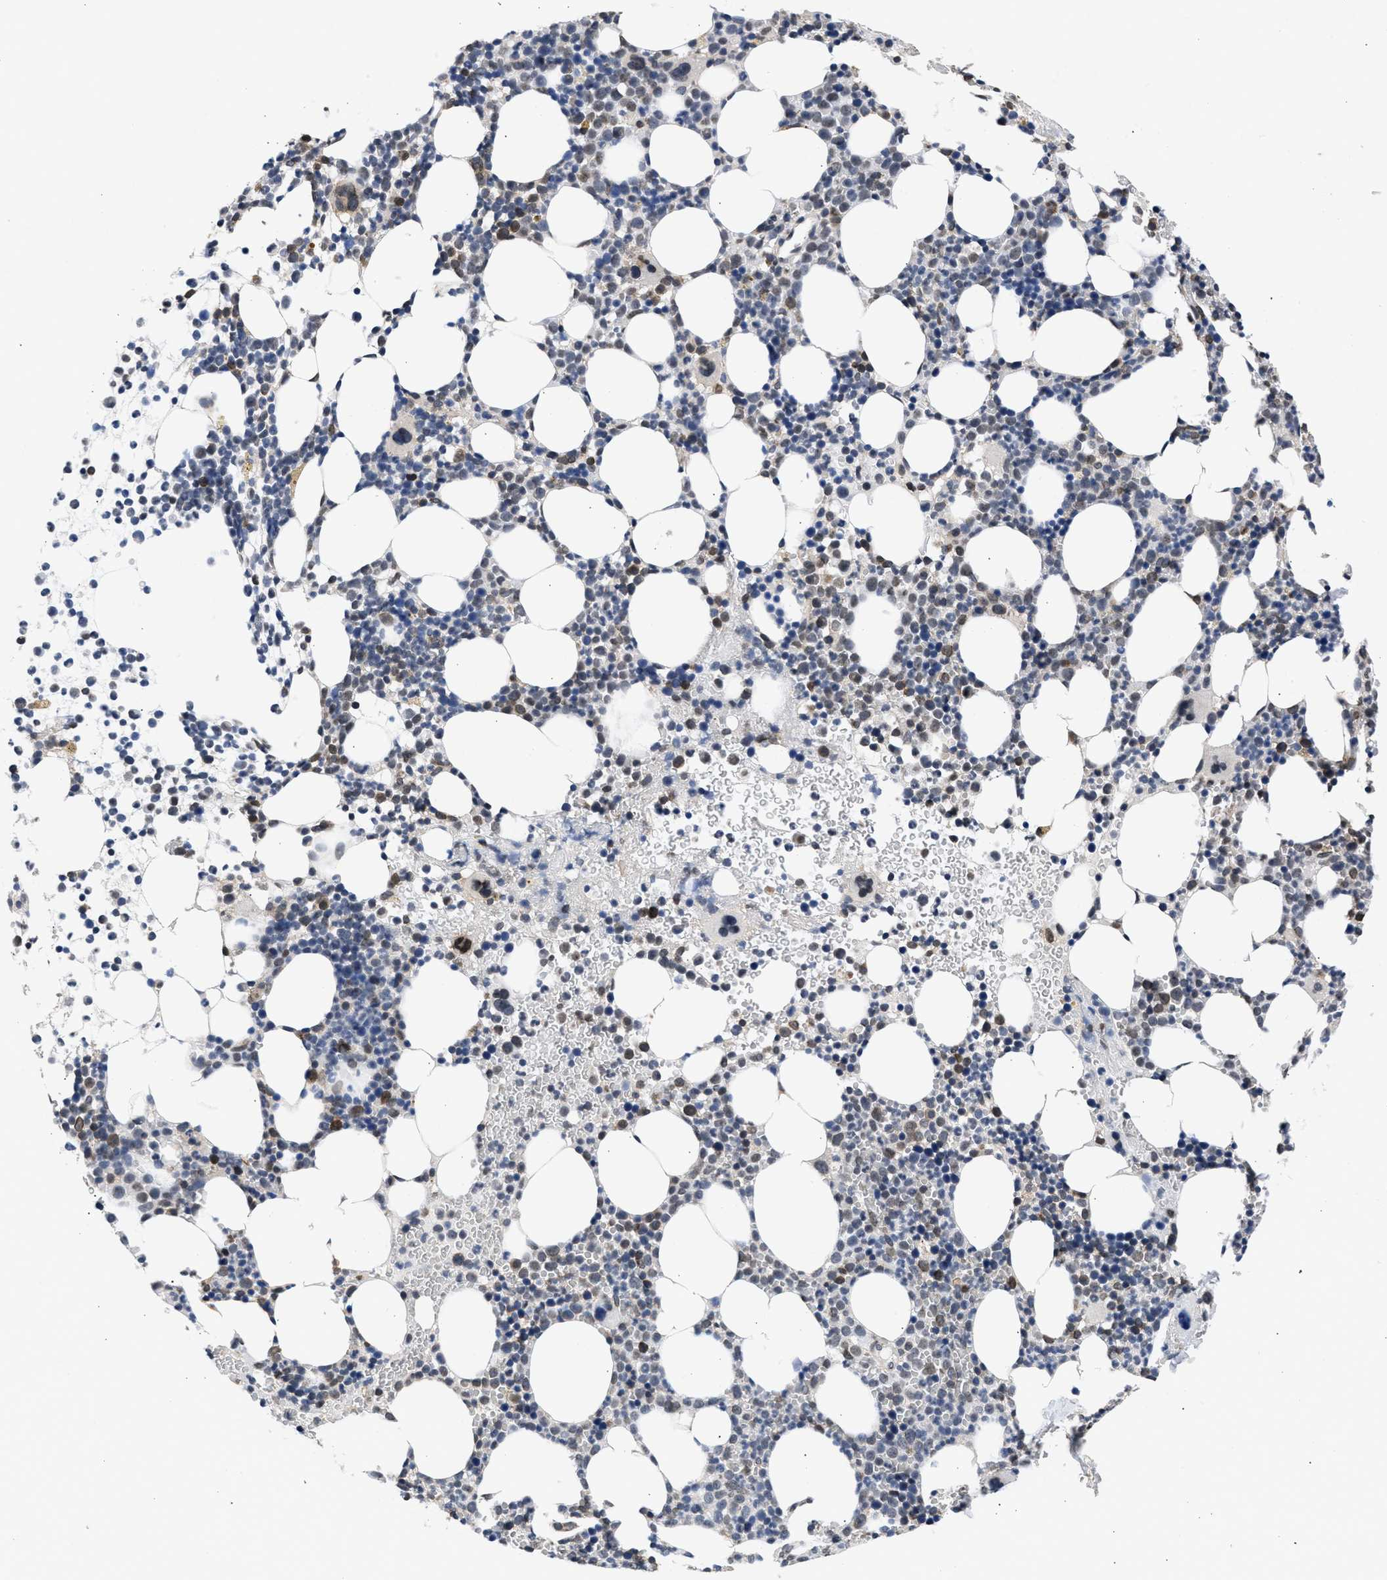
{"staining": {"intensity": "moderate", "quantity": "<25%", "location": "nuclear"}, "tissue": "bone marrow", "cell_type": "Hematopoietic cells", "image_type": "normal", "snomed": [{"axis": "morphology", "description": "Normal tissue, NOS"}, {"axis": "morphology", "description": "Inflammation, NOS"}, {"axis": "topography", "description": "Bone marrow"}], "caption": "Immunohistochemistry (IHC) histopathology image of unremarkable bone marrow: bone marrow stained using immunohistochemistry (IHC) demonstrates low levels of moderate protein expression localized specifically in the nuclear of hematopoietic cells, appearing as a nuclear brown color.", "gene": "NUP35", "patient": {"sex": "female", "age": 67}}